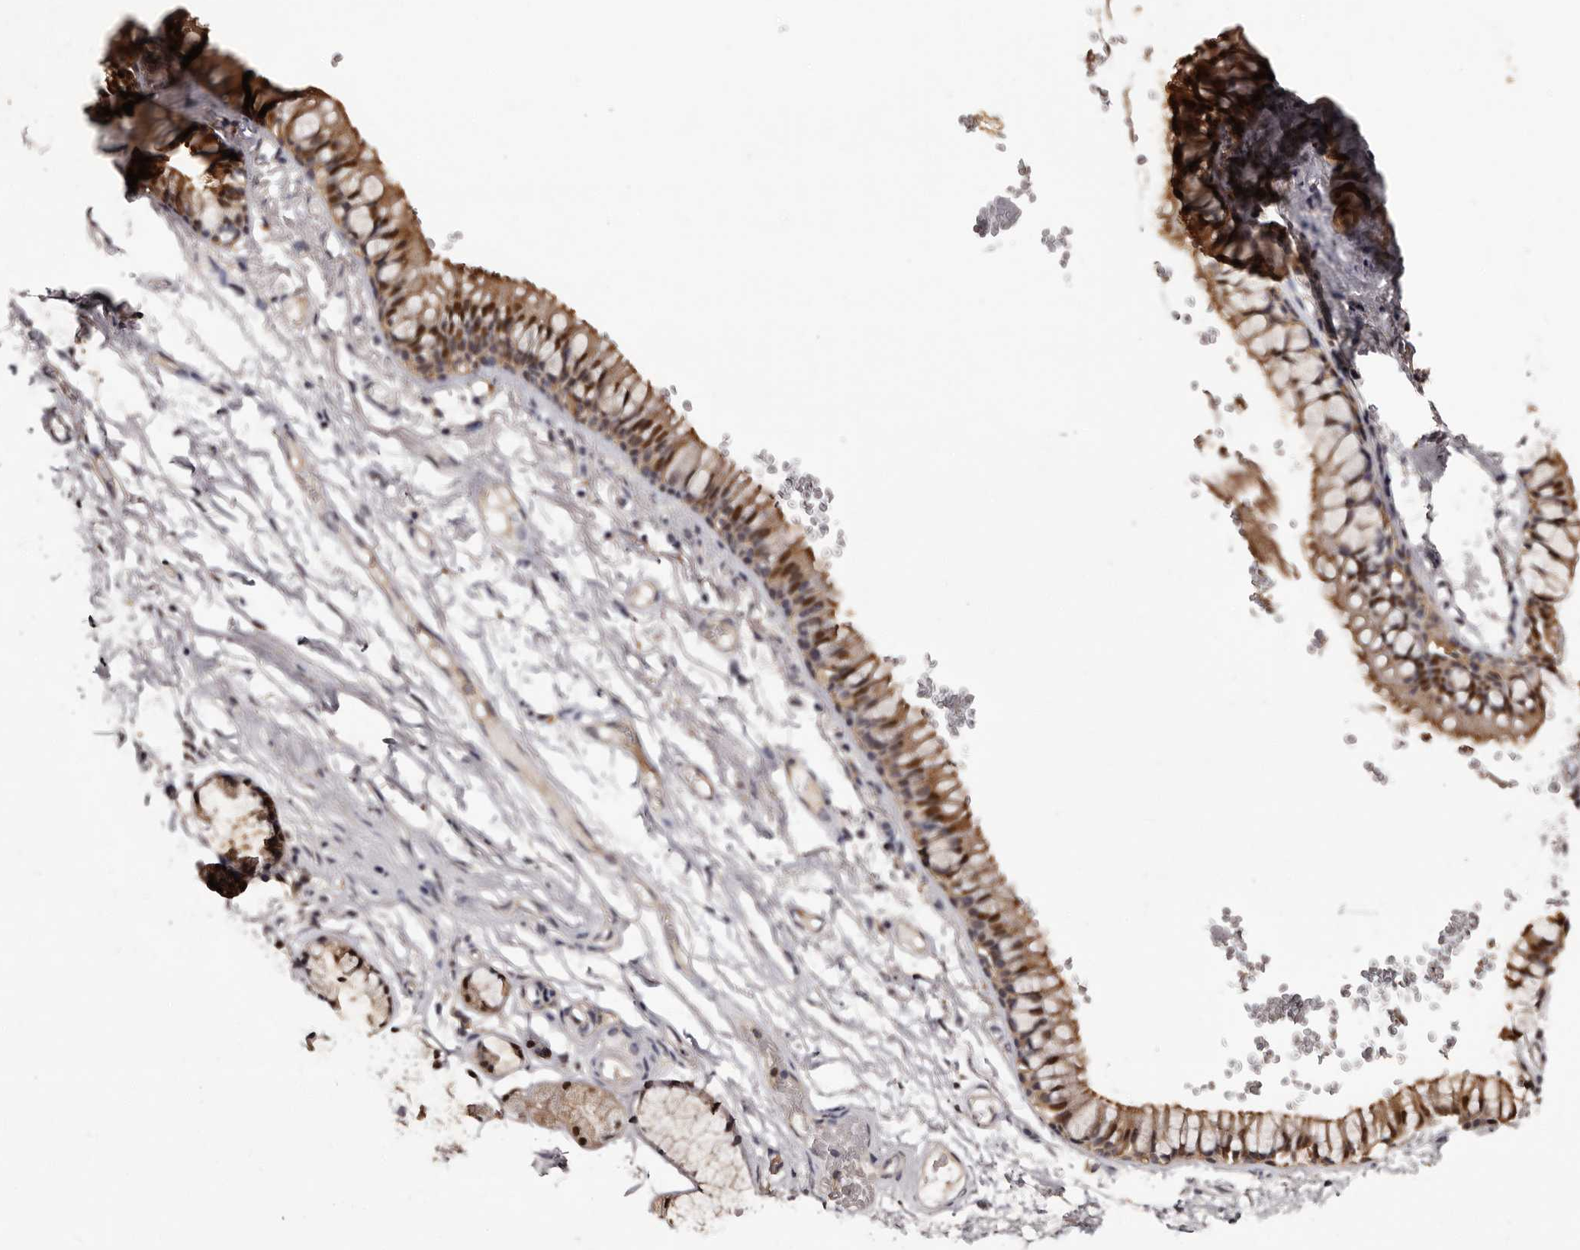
{"staining": {"intensity": "weak", "quantity": ">75%", "location": "cytoplasmic/membranous"}, "tissue": "adipose tissue", "cell_type": "Adipocytes", "image_type": "normal", "snomed": [{"axis": "morphology", "description": "Normal tissue, NOS"}, {"axis": "topography", "description": "Cartilage tissue"}, {"axis": "topography", "description": "Bronchus"}], "caption": "High-magnification brightfield microscopy of normal adipose tissue stained with DAB (3,3'-diaminobenzidine) (brown) and counterstained with hematoxylin (blue). adipocytes exhibit weak cytoplasmic/membranous expression is appreciated in about>75% of cells.", "gene": "DNPH1", "patient": {"sex": "female", "age": 73}}